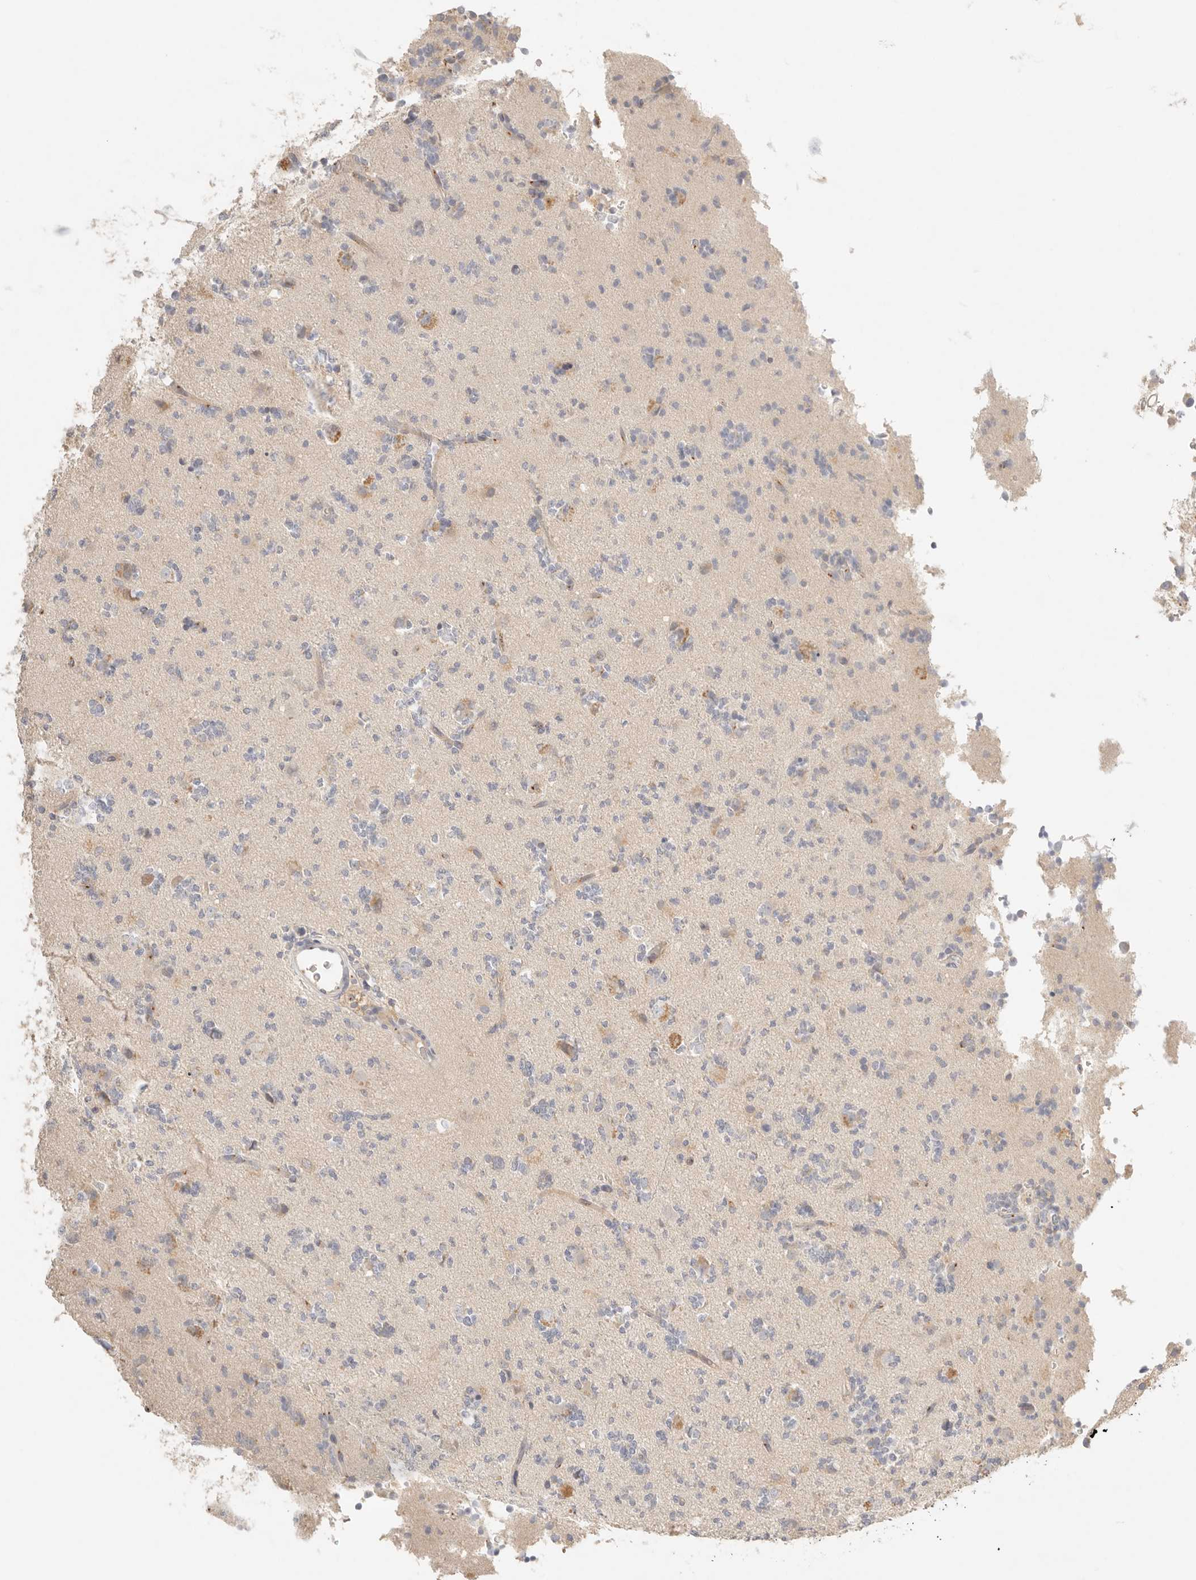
{"staining": {"intensity": "negative", "quantity": "none", "location": "none"}, "tissue": "glioma", "cell_type": "Tumor cells", "image_type": "cancer", "snomed": [{"axis": "morphology", "description": "Glioma, malignant, High grade"}, {"axis": "topography", "description": "Brain"}], "caption": "Tumor cells show no significant protein staining in glioma.", "gene": "CEP120", "patient": {"sex": "female", "age": 62}}